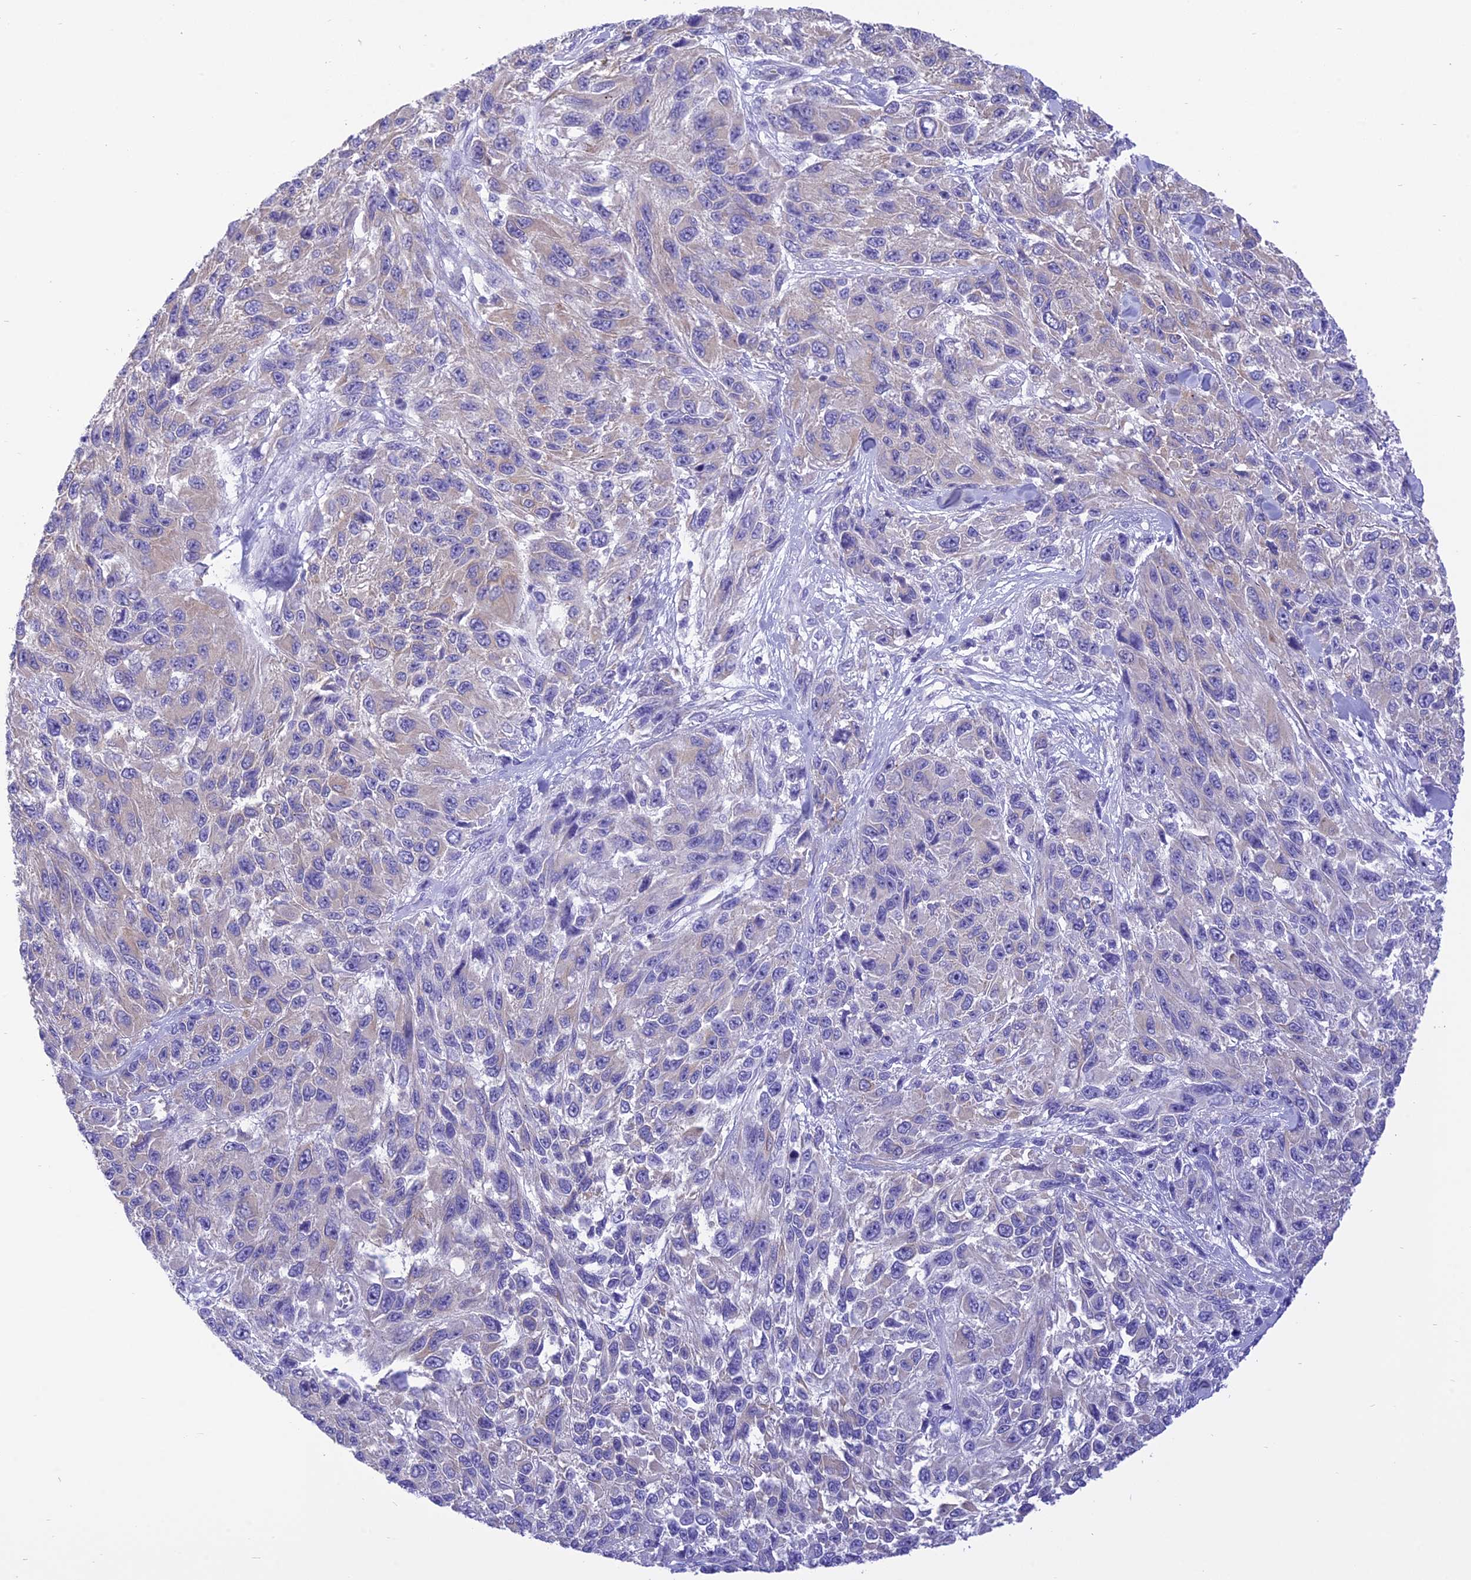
{"staining": {"intensity": "negative", "quantity": "none", "location": "none"}, "tissue": "melanoma", "cell_type": "Tumor cells", "image_type": "cancer", "snomed": [{"axis": "morphology", "description": "Malignant melanoma, NOS"}, {"axis": "topography", "description": "Skin"}], "caption": "Immunohistochemical staining of human melanoma demonstrates no significant positivity in tumor cells.", "gene": "DCAF16", "patient": {"sex": "female", "age": 96}}